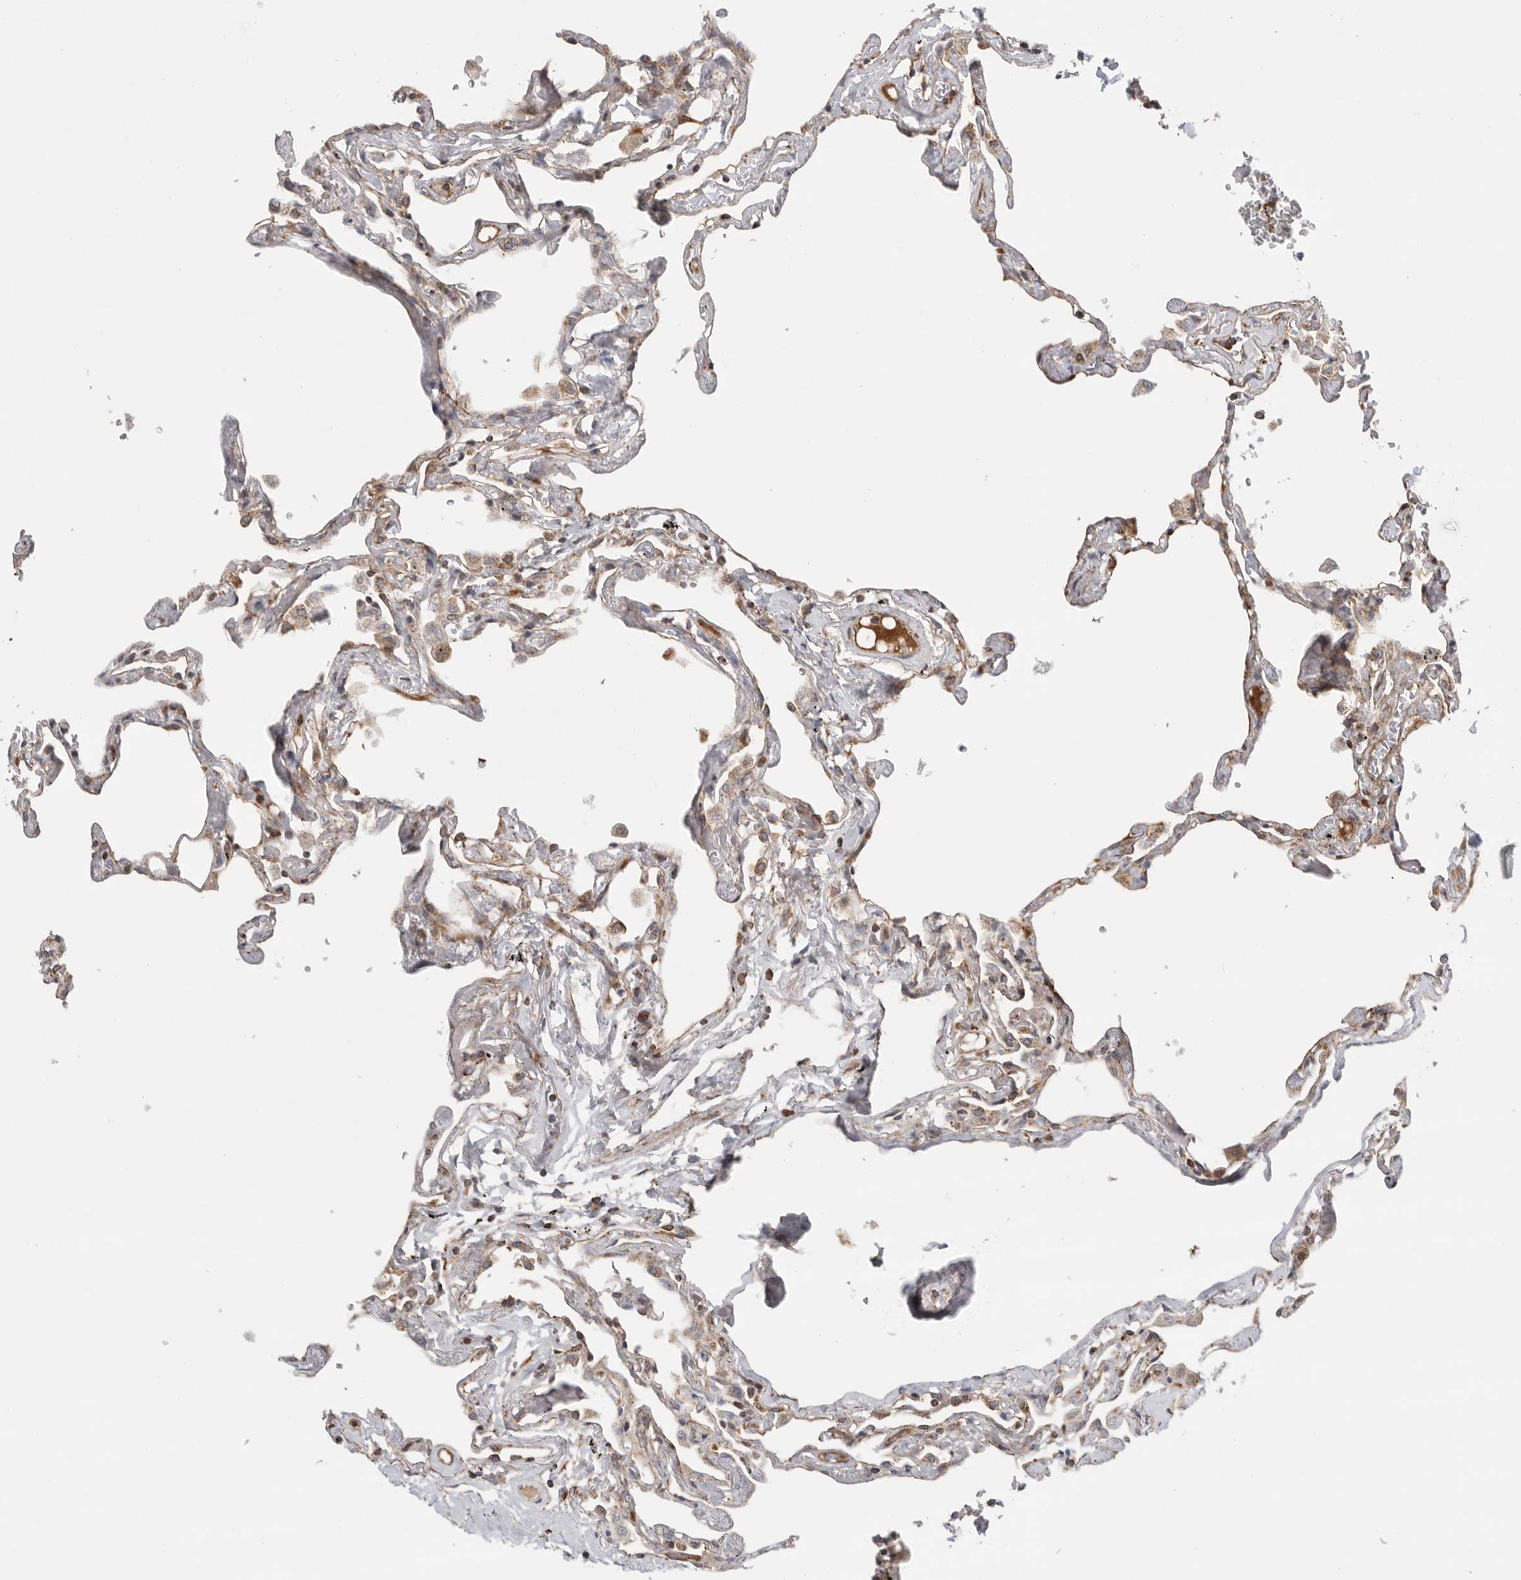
{"staining": {"intensity": "moderate", "quantity": "25%-75%", "location": "cytoplasmic/membranous"}, "tissue": "lung", "cell_type": "Alveolar cells", "image_type": "normal", "snomed": [{"axis": "morphology", "description": "Normal tissue, NOS"}, {"axis": "topography", "description": "Lung"}], "caption": "IHC (DAB (3,3'-diaminobenzidine)) staining of normal human lung demonstrates moderate cytoplasmic/membranous protein positivity in about 25%-75% of alveolar cells.", "gene": "FKBP8", "patient": {"sex": "female", "age": 67}}